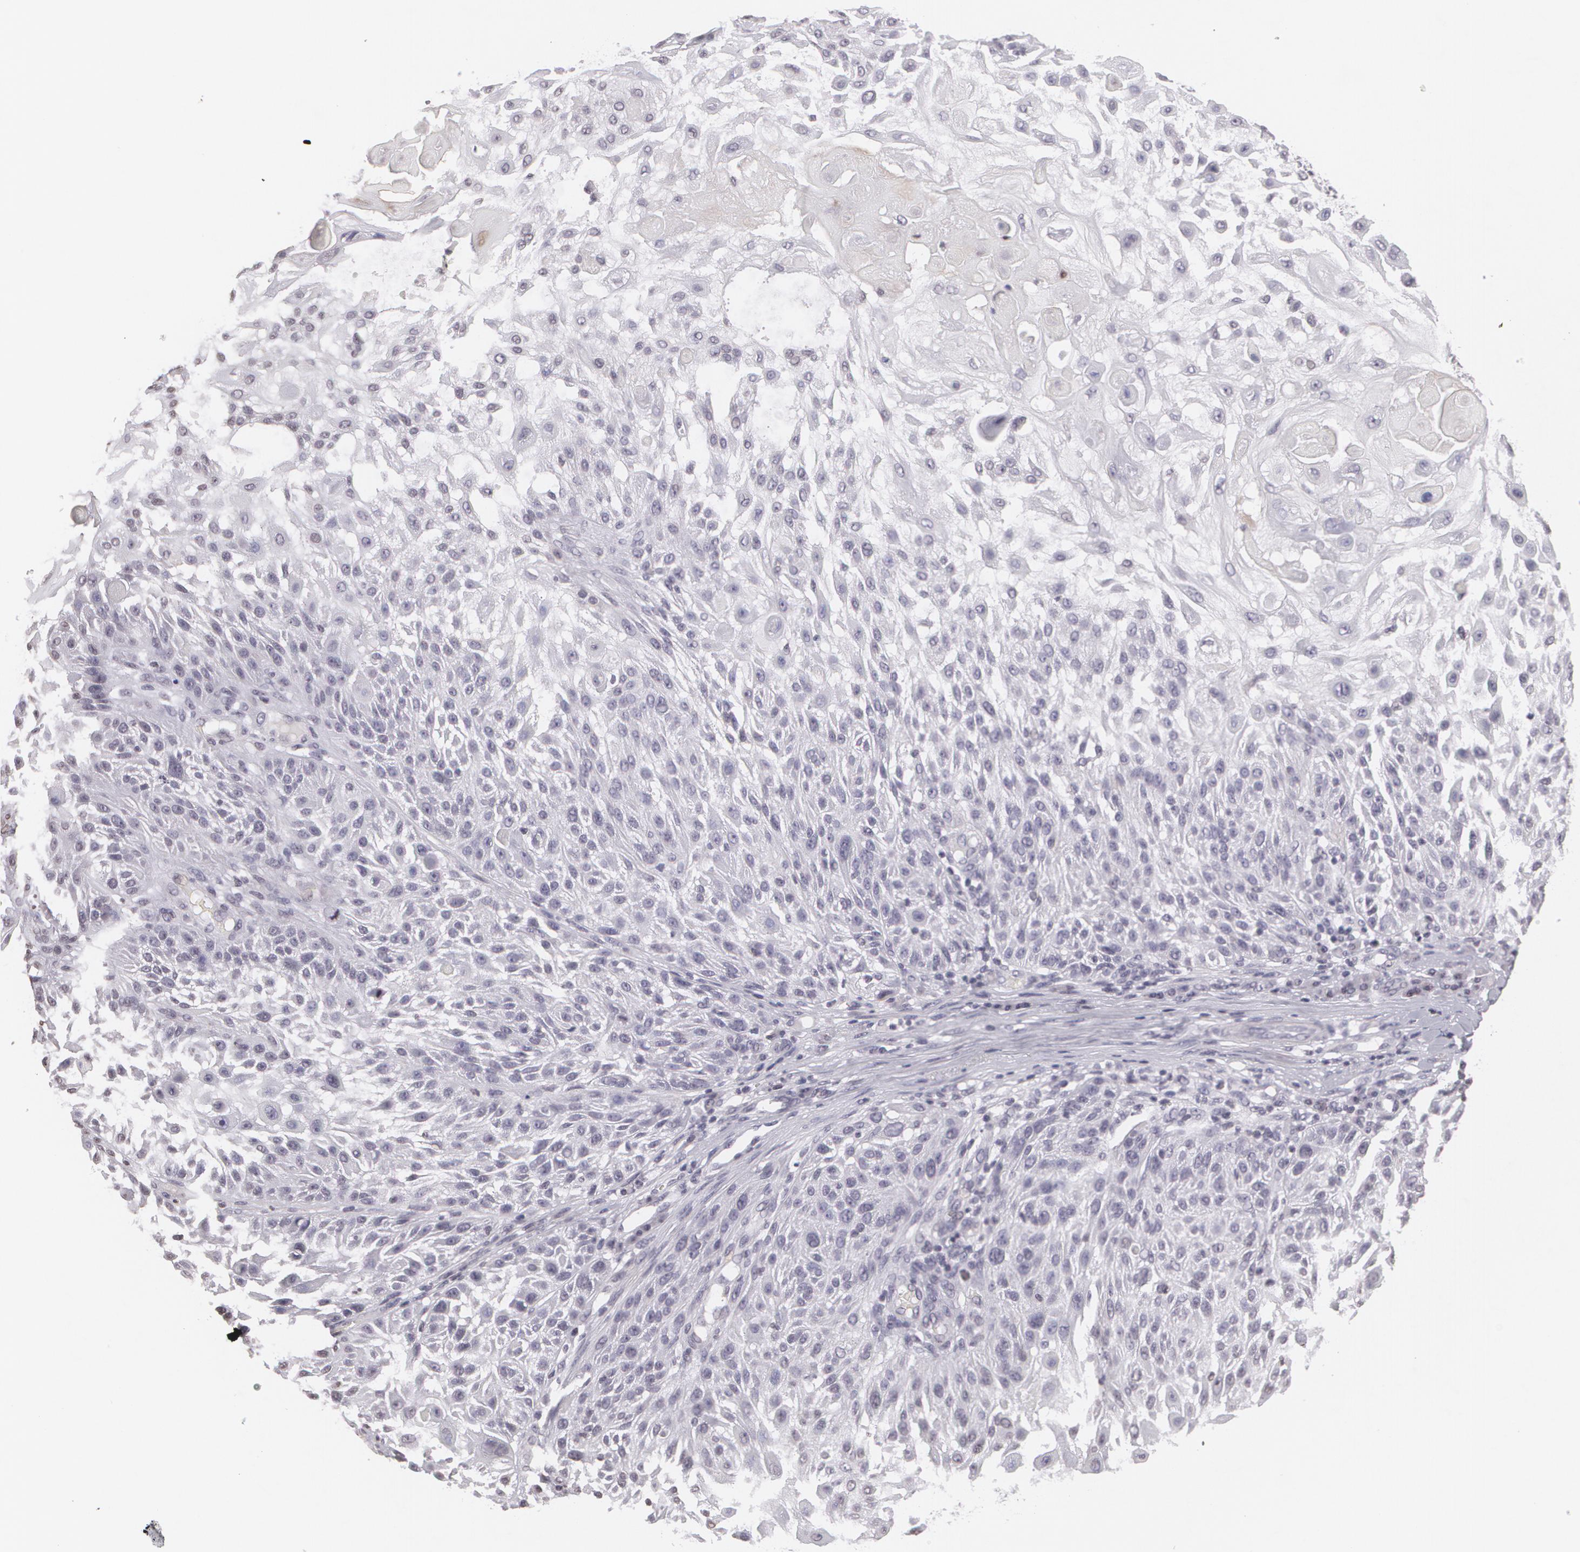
{"staining": {"intensity": "negative", "quantity": "none", "location": "none"}, "tissue": "skin cancer", "cell_type": "Tumor cells", "image_type": "cancer", "snomed": [{"axis": "morphology", "description": "Squamous cell carcinoma, NOS"}, {"axis": "topography", "description": "Skin"}], "caption": "Immunohistochemistry (IHC) of human skin squamous cell carcinoma exhibits no positivity in tumor cells. (Brightfield microscopy of DAB (3,3'-diaminobenzidine) immunohistochemistry at high magnification).", "gene": "MUC1", "patient": {"sex": "female", "age": 89}}